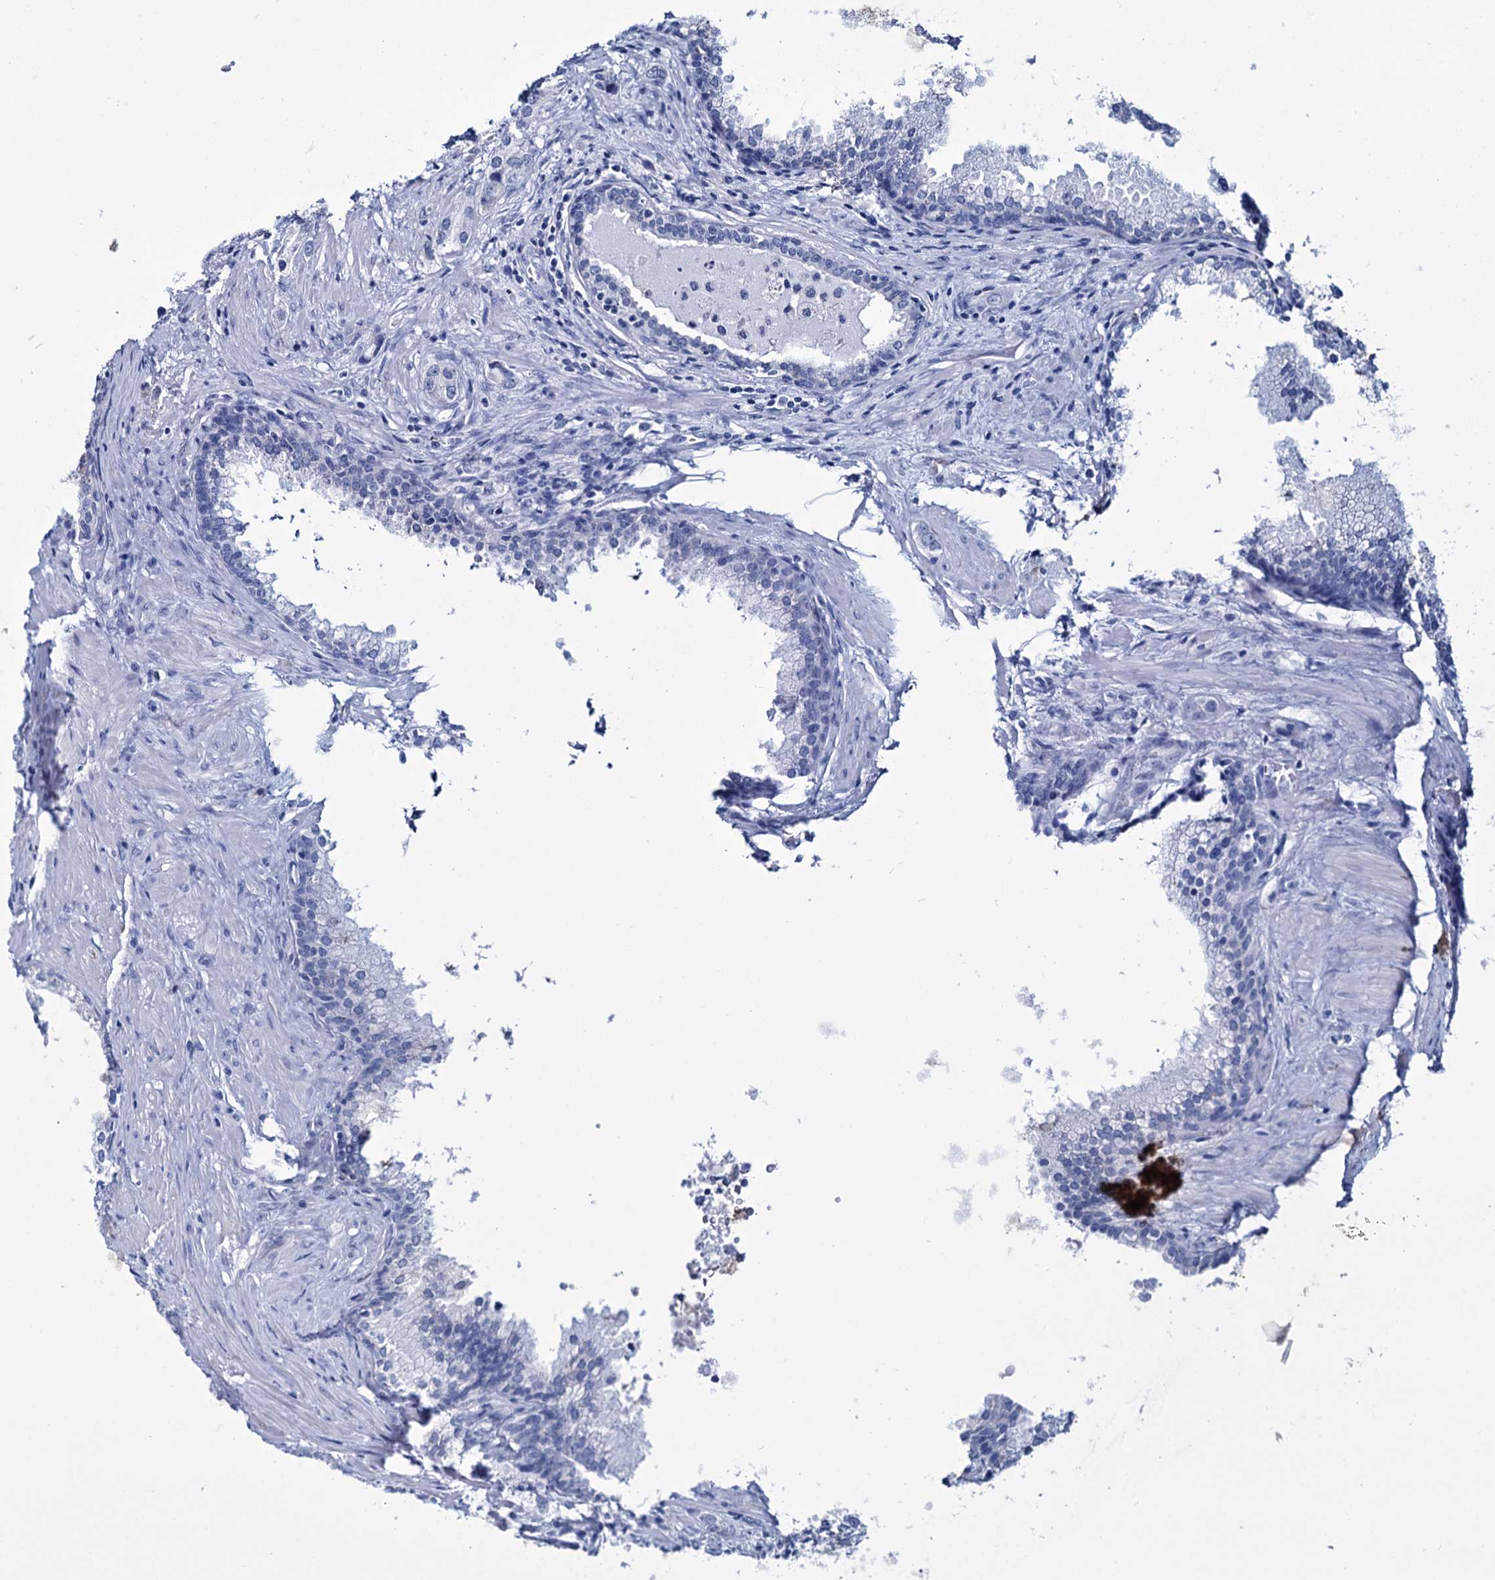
{"staining": {"intensity": "negative", "quantity": "none", "location": "none"}, "tissue": "prostate cancer", "cell_type": "Tumor cells", "image_type": "cancer", "snomed": [{"axis": "morphology", "description": "Adenocarcinoma, Low grade"}, {"axis": "topography", "description": "Prostate"}], "caption": "Immunohistochemistry (IHC) of low-grade adenocarcinoma (prostate) demonstrates no staining in tumor cells. (Stains: DAB IHC with hematoxylin counter stain, Microscopy: brightfield microscopy at high magnification).", "gene": "RPUSD4", "patient": {"sex": "male", "age": 71}}